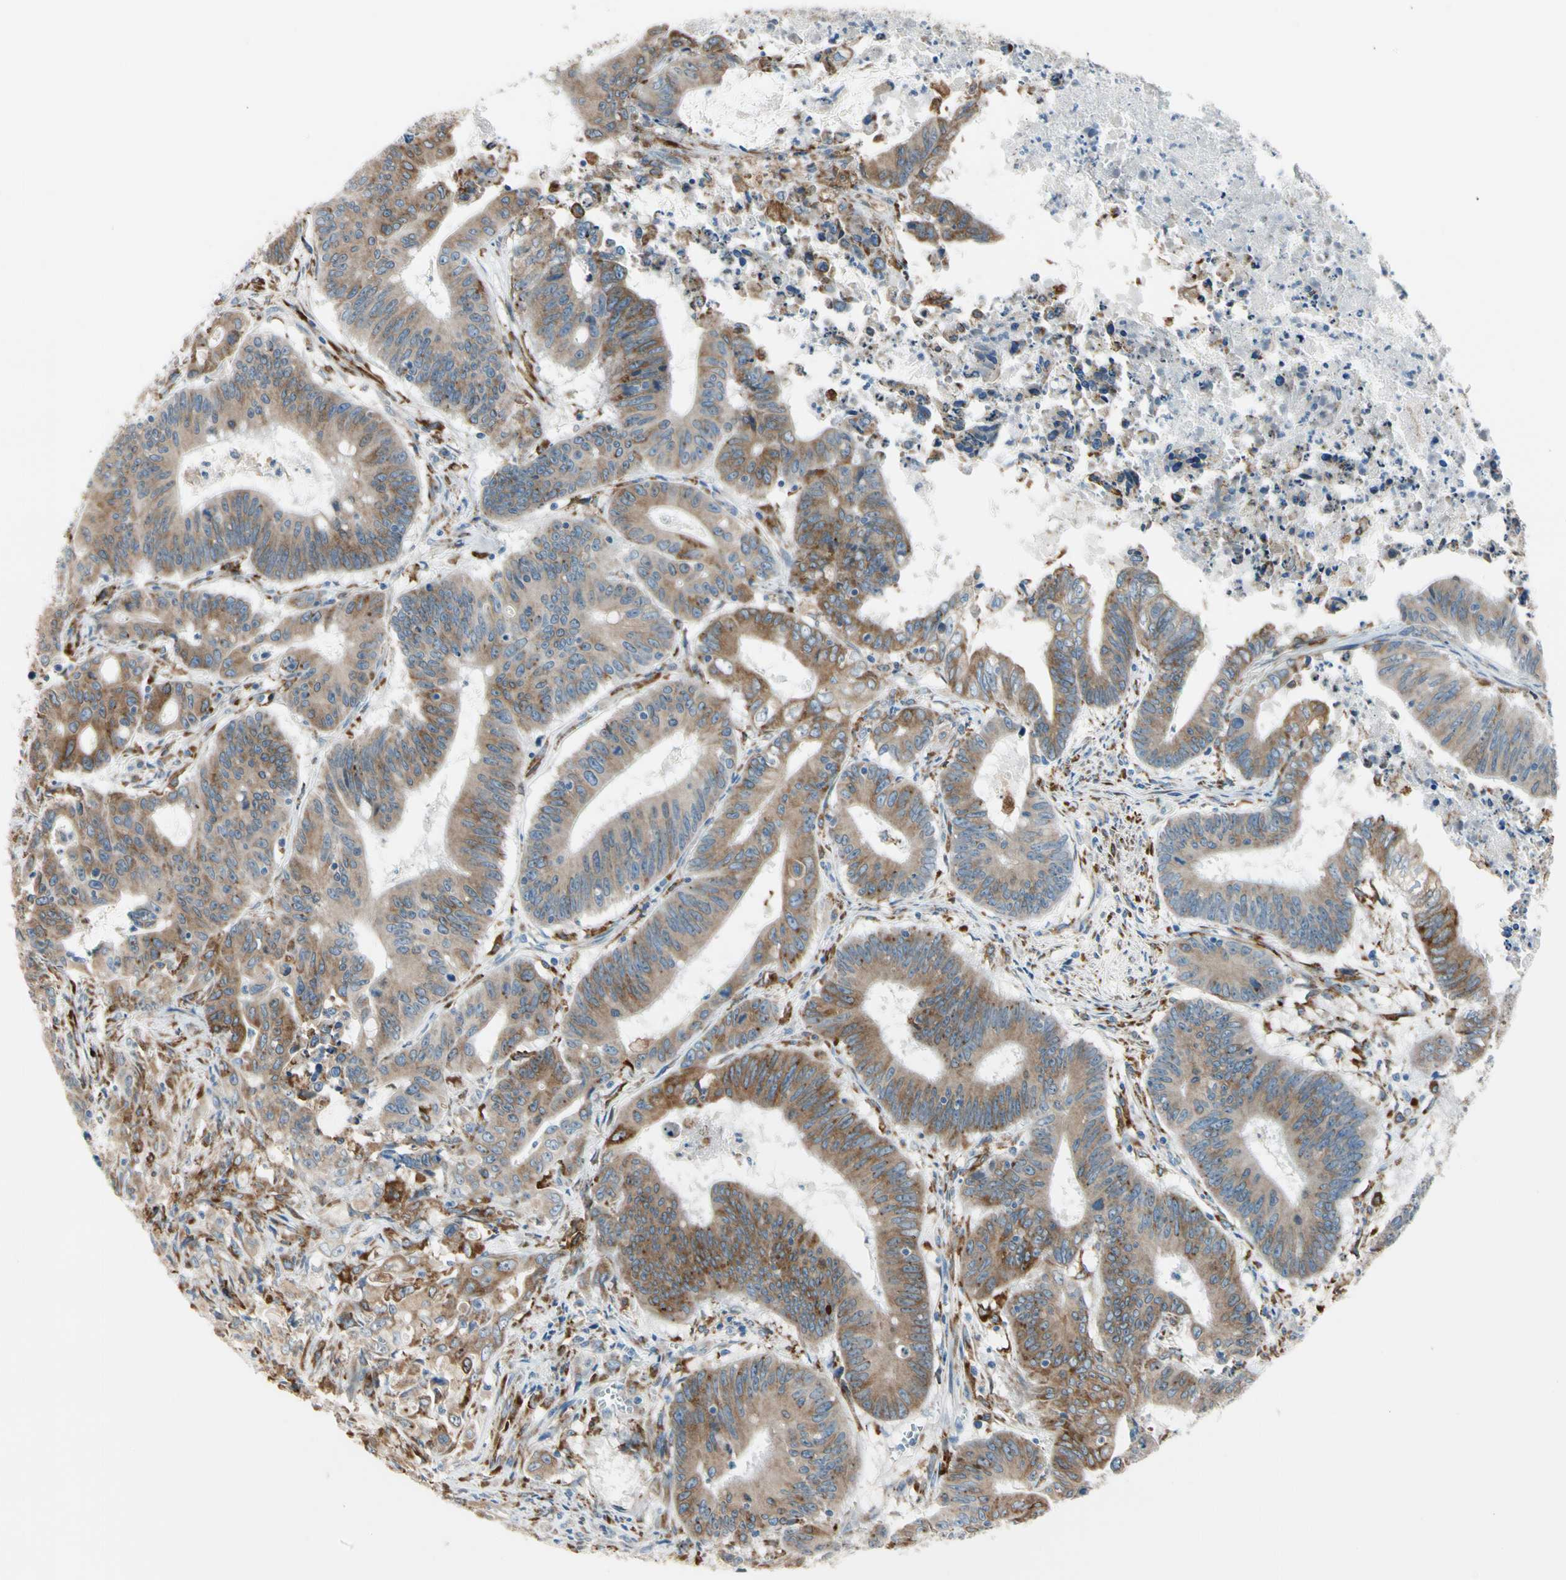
{"staining": {"intensity": "moderate", "quantity": ">75%", "location": "cytoplasmic/membranous"}, "tissue": "colorectal cancer", "cell_type": "Tumor cells", "image_type": "cancer", "snomed": [{"axis": "morphology", "description": "Adenocarcinoma, NOS"}, {"axis": "topography", "description": "Colon"}], "caption": "A medium amount of moderate cytoplasmic/membranous staining is appreciated in approximately >75% of tumor cells in colorectal cancer tissue.", "gene": "LRPAP1", "patient": {"sex": "male", "age": 45}}